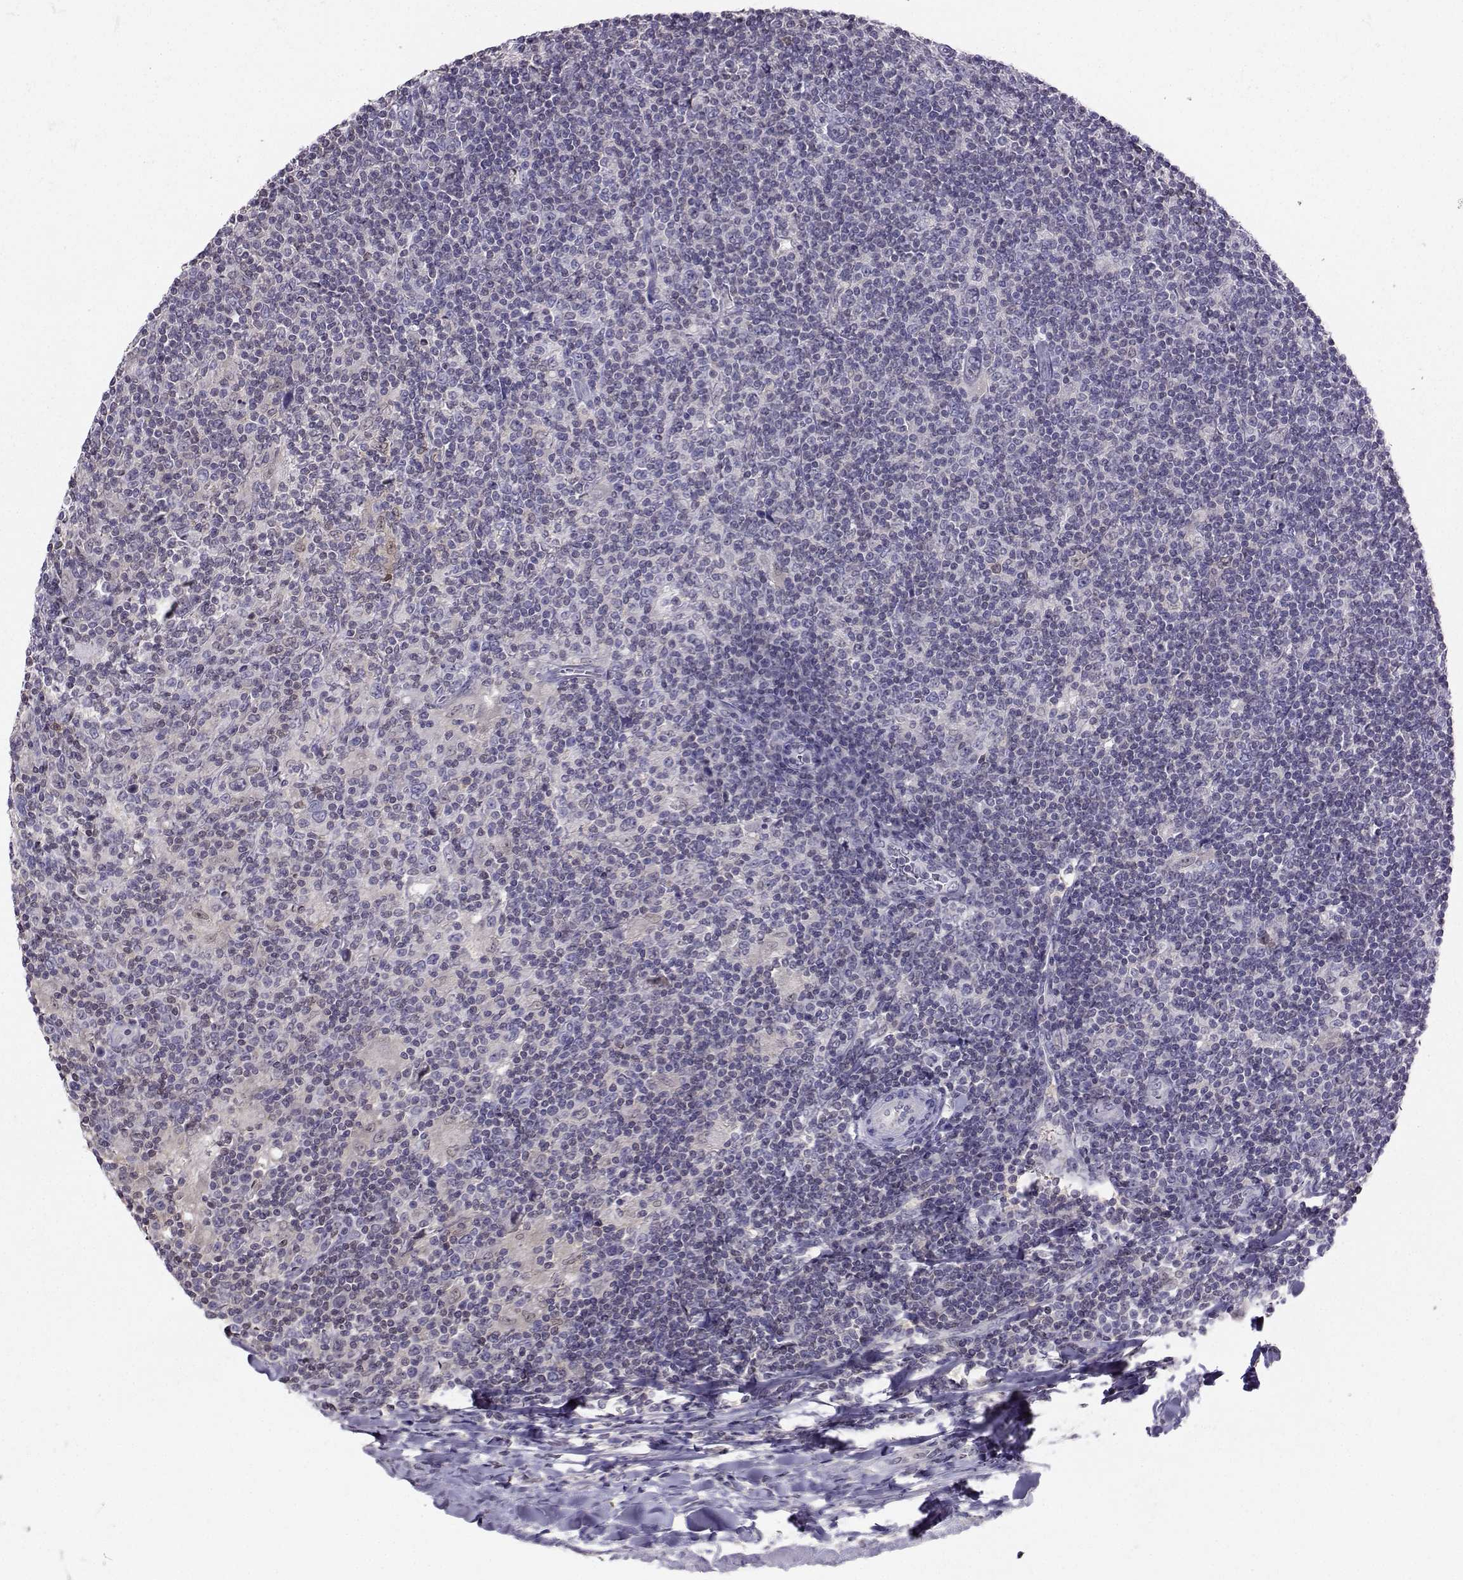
{"staining": {"intensity": "negative", "quantity": "none", "location": "none"}, "tissue": "lymphoma", "cell_type": "Tumor cells", "image_type": "cancer", "snomed": [{"axis": "morphology", "description": "Hodgkin's disease, NOS"}, {"axis": "topography", "description": "Lymph node"}], "caption": "Lymphoma was stained to show a protein in brown. There is no significant staining in tumor cells.", "gene": "PGK1", "patient": {"sex": "male", "age": 40}}